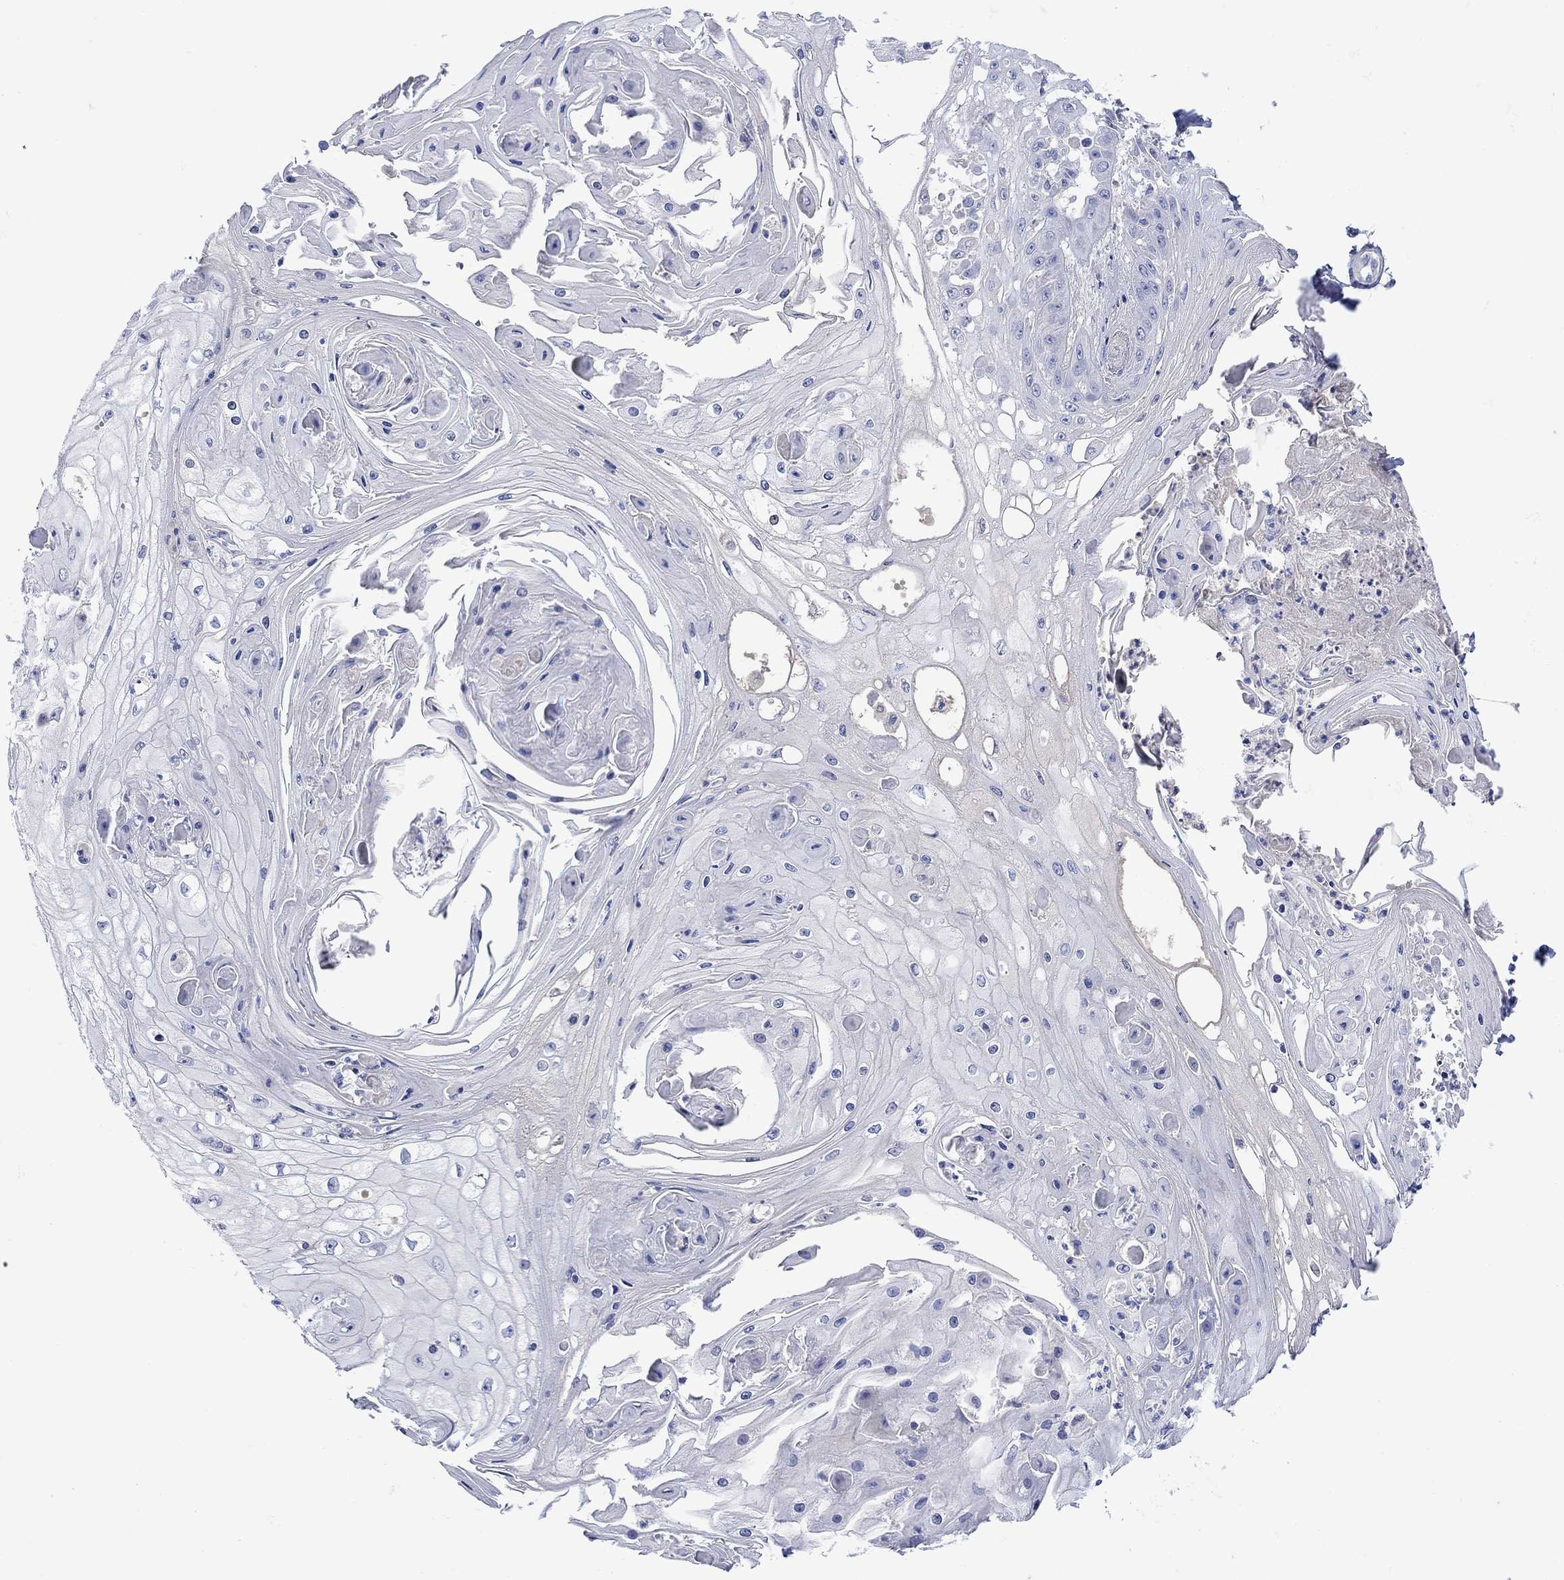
{"staining": {"intensity": "negative", "quantity": "none", "location": "none"}, "tissue": "skin cancer", "cell_type": "Tumor cells", "image_type": "cancer", "snomed": [{"axis": "morphology", "description": "Squamous cell carcinoma, NOS"}, {"axis": "topography", "description": "Skin"}], "caption": "The histopathology image shows no significant positivity in tumor cells of skin squamous cell carcinoma.", "gene": "MSI1", "patient": {"sex": "male", "age": 70}}